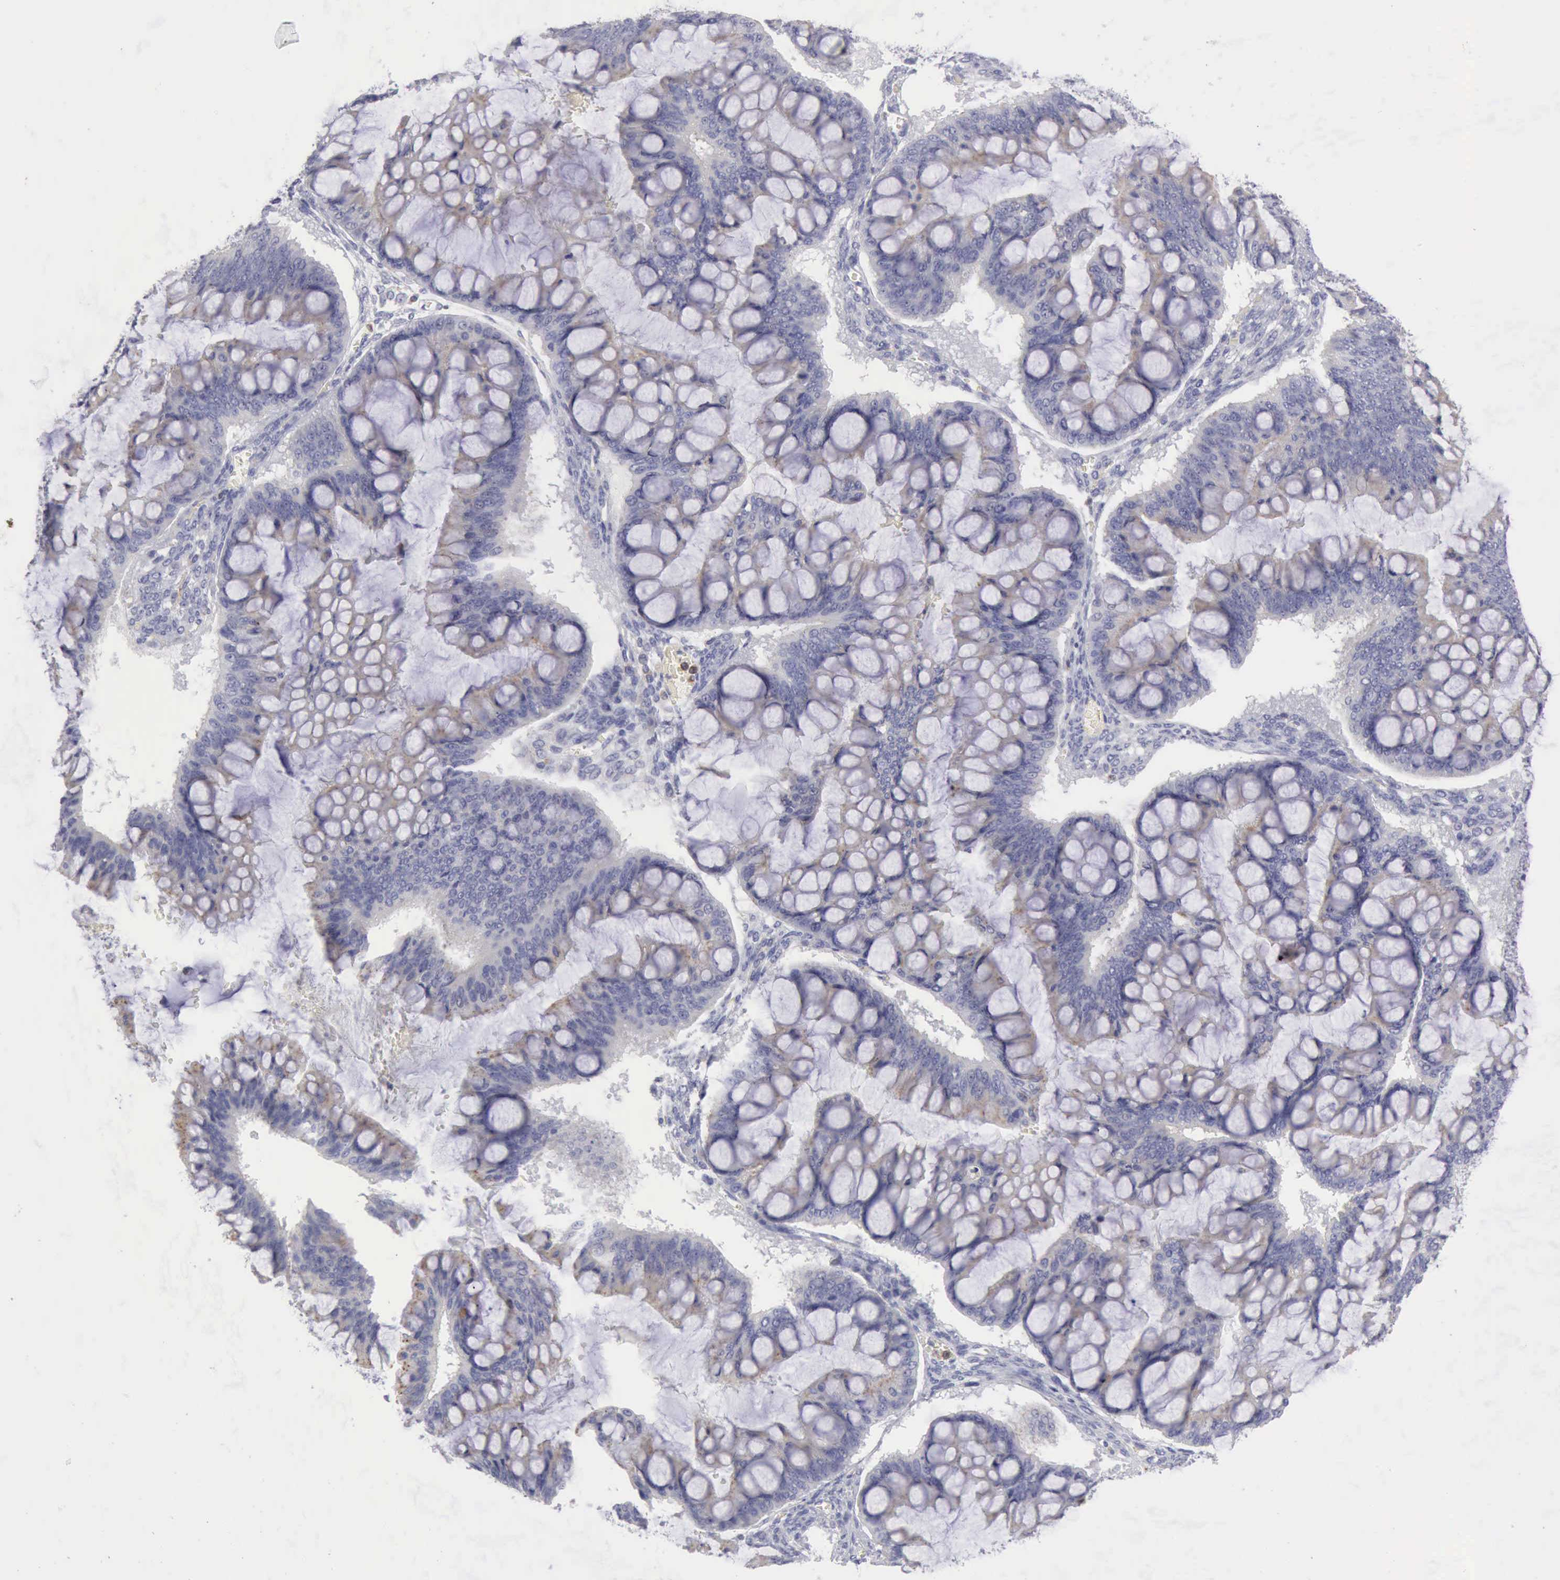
{"staining": {"intensity": "negative", "quantity": "none", "location": "none"}, "tissue": "ovarian cancer", "cell_type": "Tumor cells", "image_type": "cancer", "snomed": [{"axis": "morphology", "description": "Cystadenocarcinoma, mucinous, NOS"}, {"axis": "topography", "description": "Ovary"}], "caption": "Mucinous cystadenocarcinoma (ovarian) stained for a protein using immunohistochemistry (IHC) shows no expression tumor cells.", "gene": "CTSS", "patient": {"sex": "female", "age": 73}}